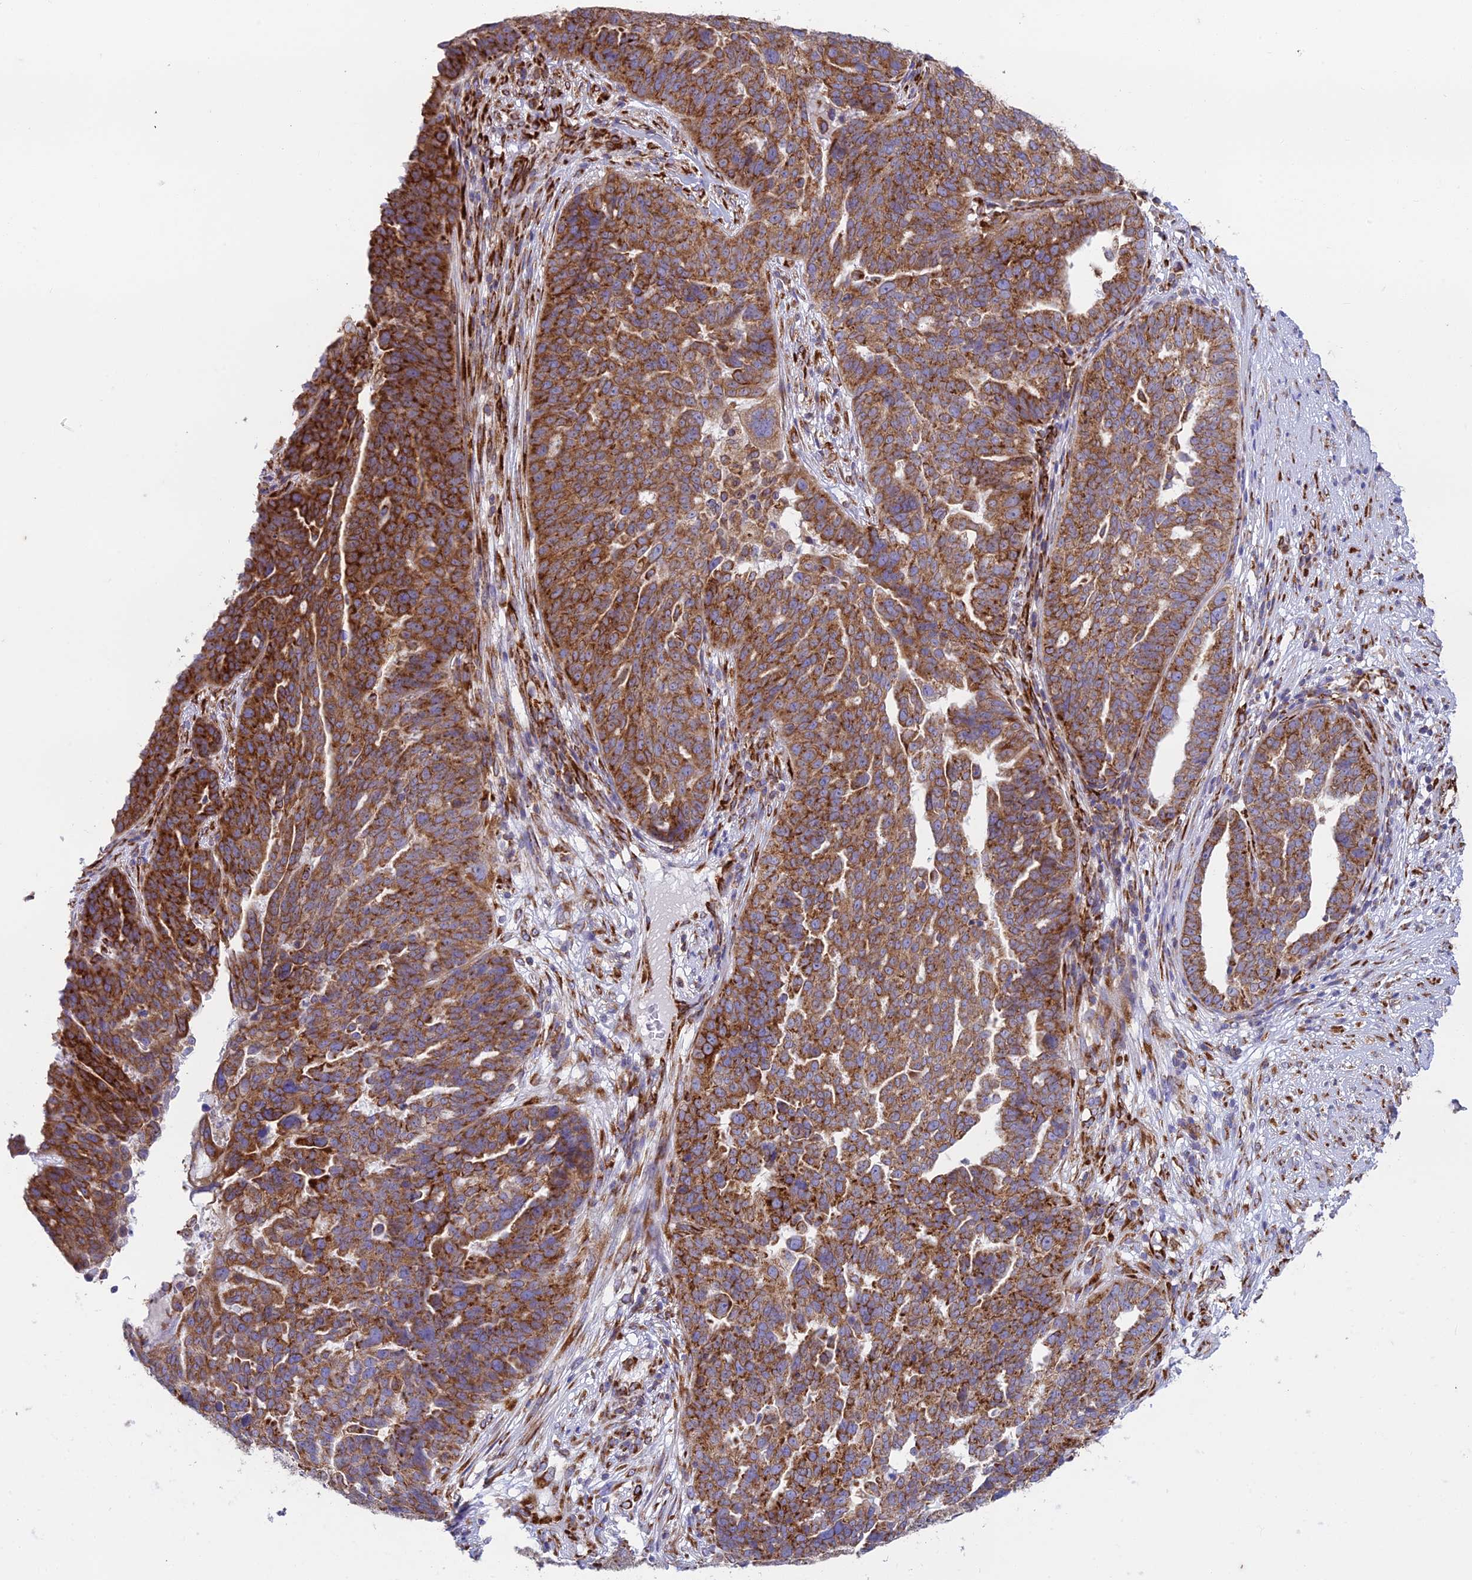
{"staining": {"intensity": "strong", "quantity": ">75%", "location": "cytoplasmic/membranous"}, "tissue": "ovarian cancer", "cell_type": "Tumor cells", "image_type": "cancer", "snomed": [{"axis": "morphology", "description": "Cystadenocarcinoma, serous, NOS"}, {"axis": "topography", "description": "Ovary"}], "caption": "Strong cytoplasmic/membranous positivity is identified in approximately >75% of tumor cells in serous cystadenocarcinoma (ovarian). Ihc stains the protein in brown and the nuclei are stained blue.", "gene": "CCDC69", "patient": {"sex": "female", "age": 59}}